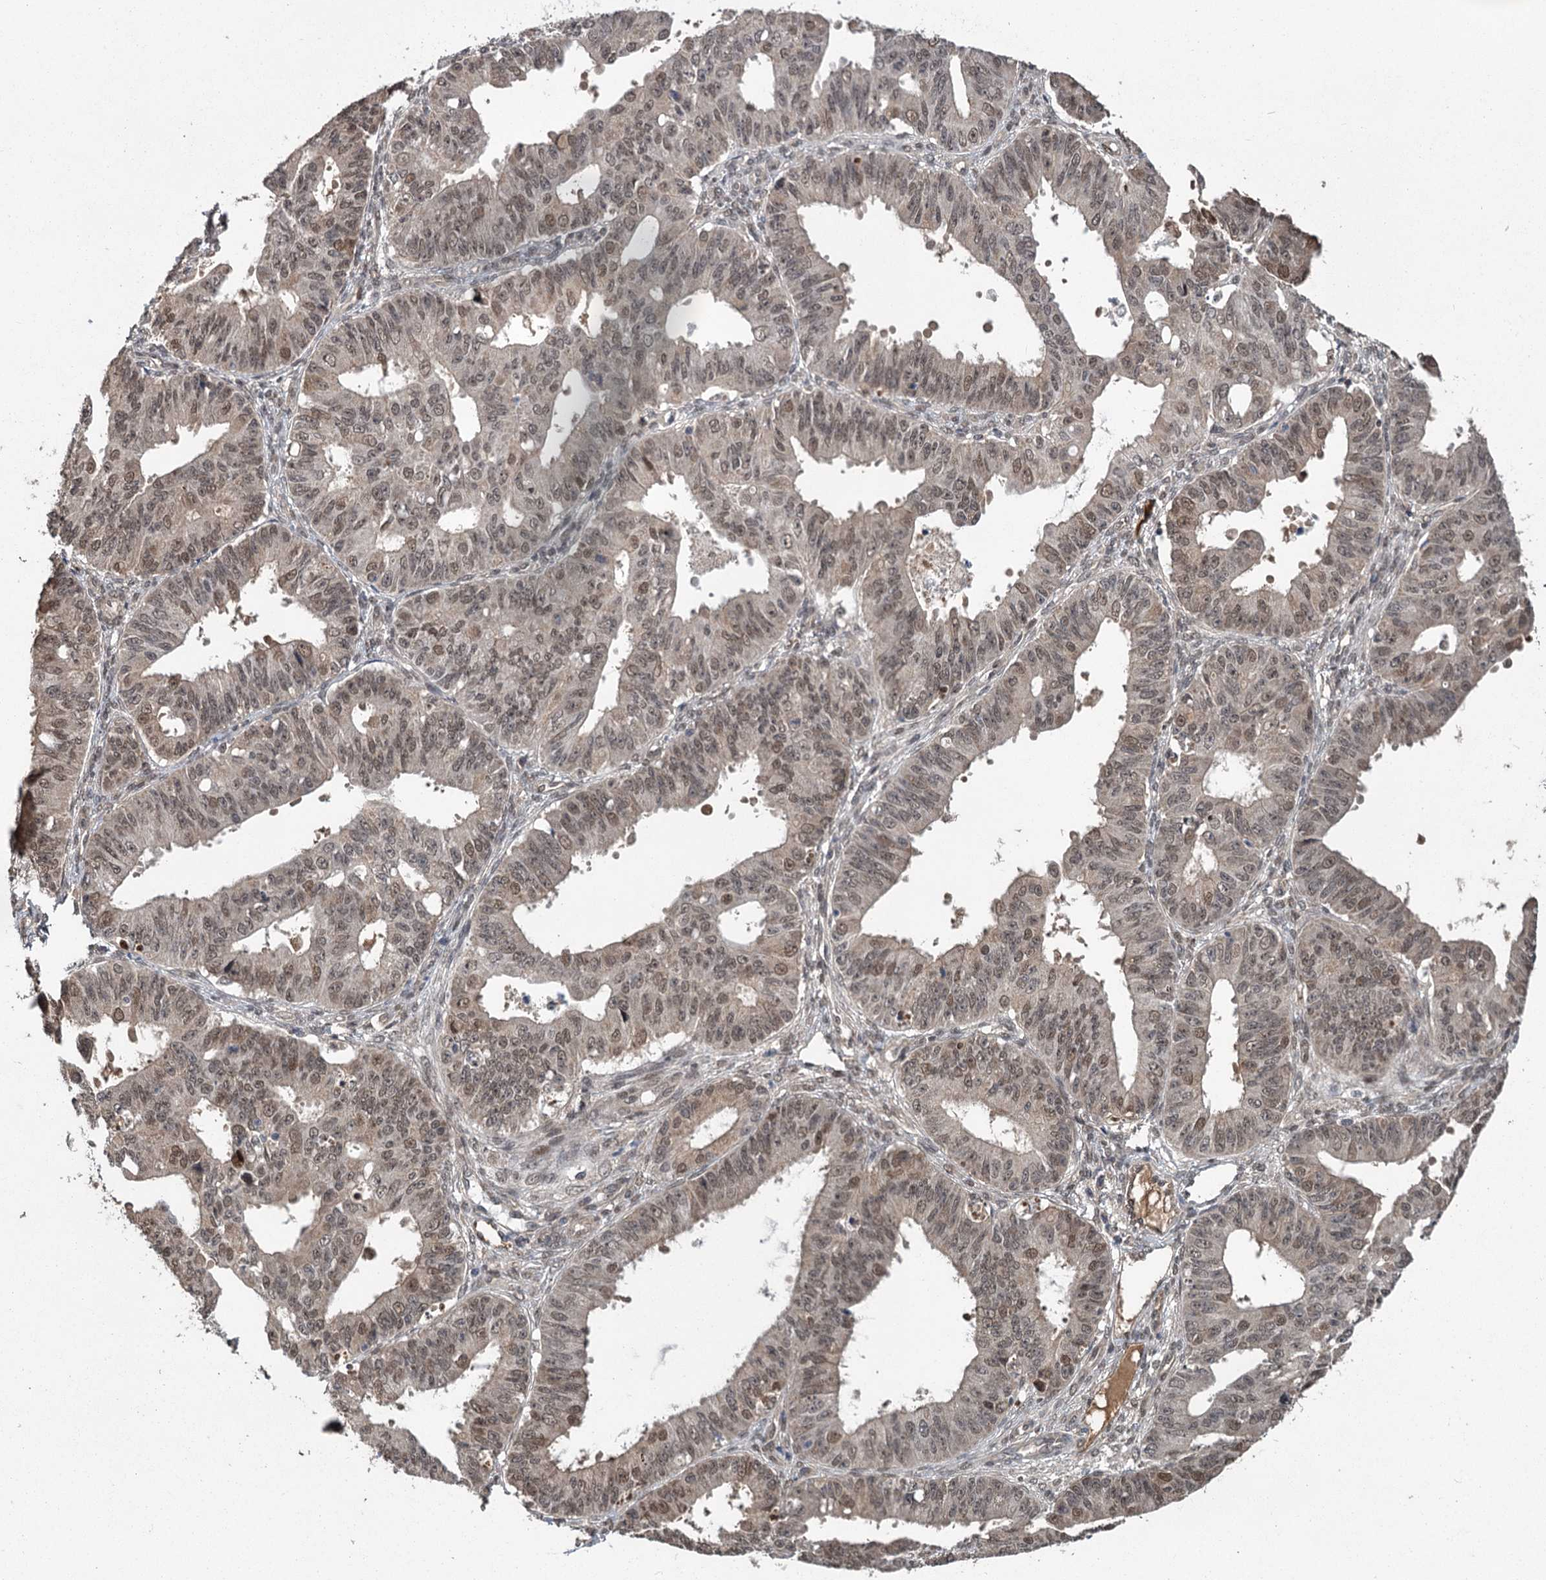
{"staining": {"intensity": "weak", "quantity": ">75%", "location": "nuclear"}, "tissue": "ovarian cancer", "cell_type": "Tumor cells", "image_type": "cancer", "snomed": [{"axis": "morphology", "description": "Carcinoma, endometroid"}, {"axis": "topography", "description": "Appendix"}, {"axis": "topography", "description": "Ovary"}], "caption": "Human ovarian cancer (endometroid carcinoma) stained for a protein (brown) displays weak nuclear positive positivity in about >75% of tumor cells.", "gene": "MYG1", "patient": {"sex": "female", "age": 42}}